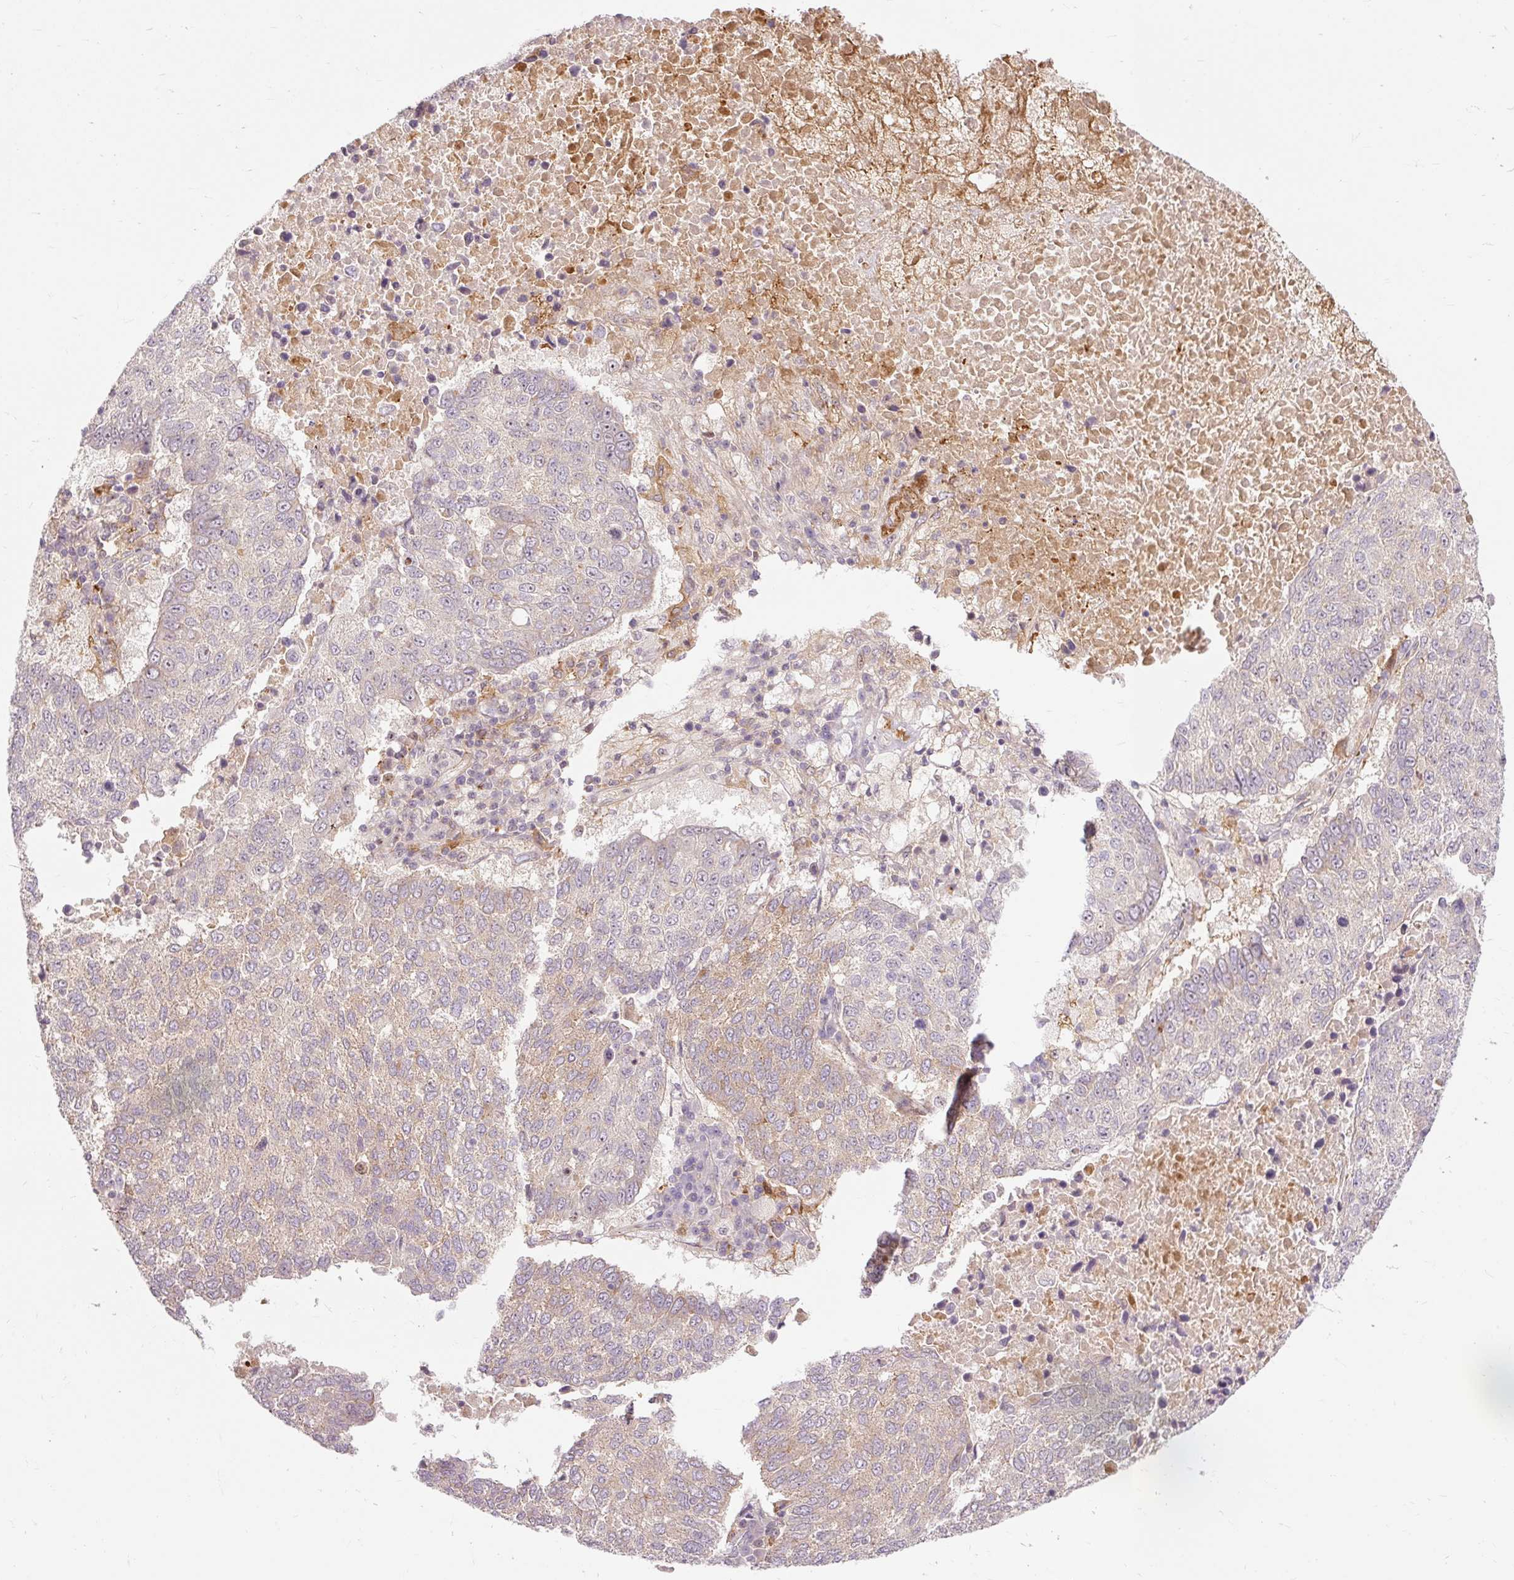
{"staining": {"intensity": "weak", "quantity": "<25%", "location": "cytoplasmic/membranous"}, "tissue": "lung cancer", "cell_type": "Tumor cells", "image_type": "cancer", "snomed": [{"axis": "morphology", "description": "Squamous cell carcinoma, NOS"}, {"axis": "topography", "description": "Lung"}], "caption": "Tumor cells show no significant expression in lung squamous cell carcinoma. The staining was performed using DAB to visualize the protein expression in brown, while the nuclei were stained in blue with hematoxylin (Magnification: 20x).", "gene": "CEBPZ", "patient": {"sex": "male", "age": 73}}